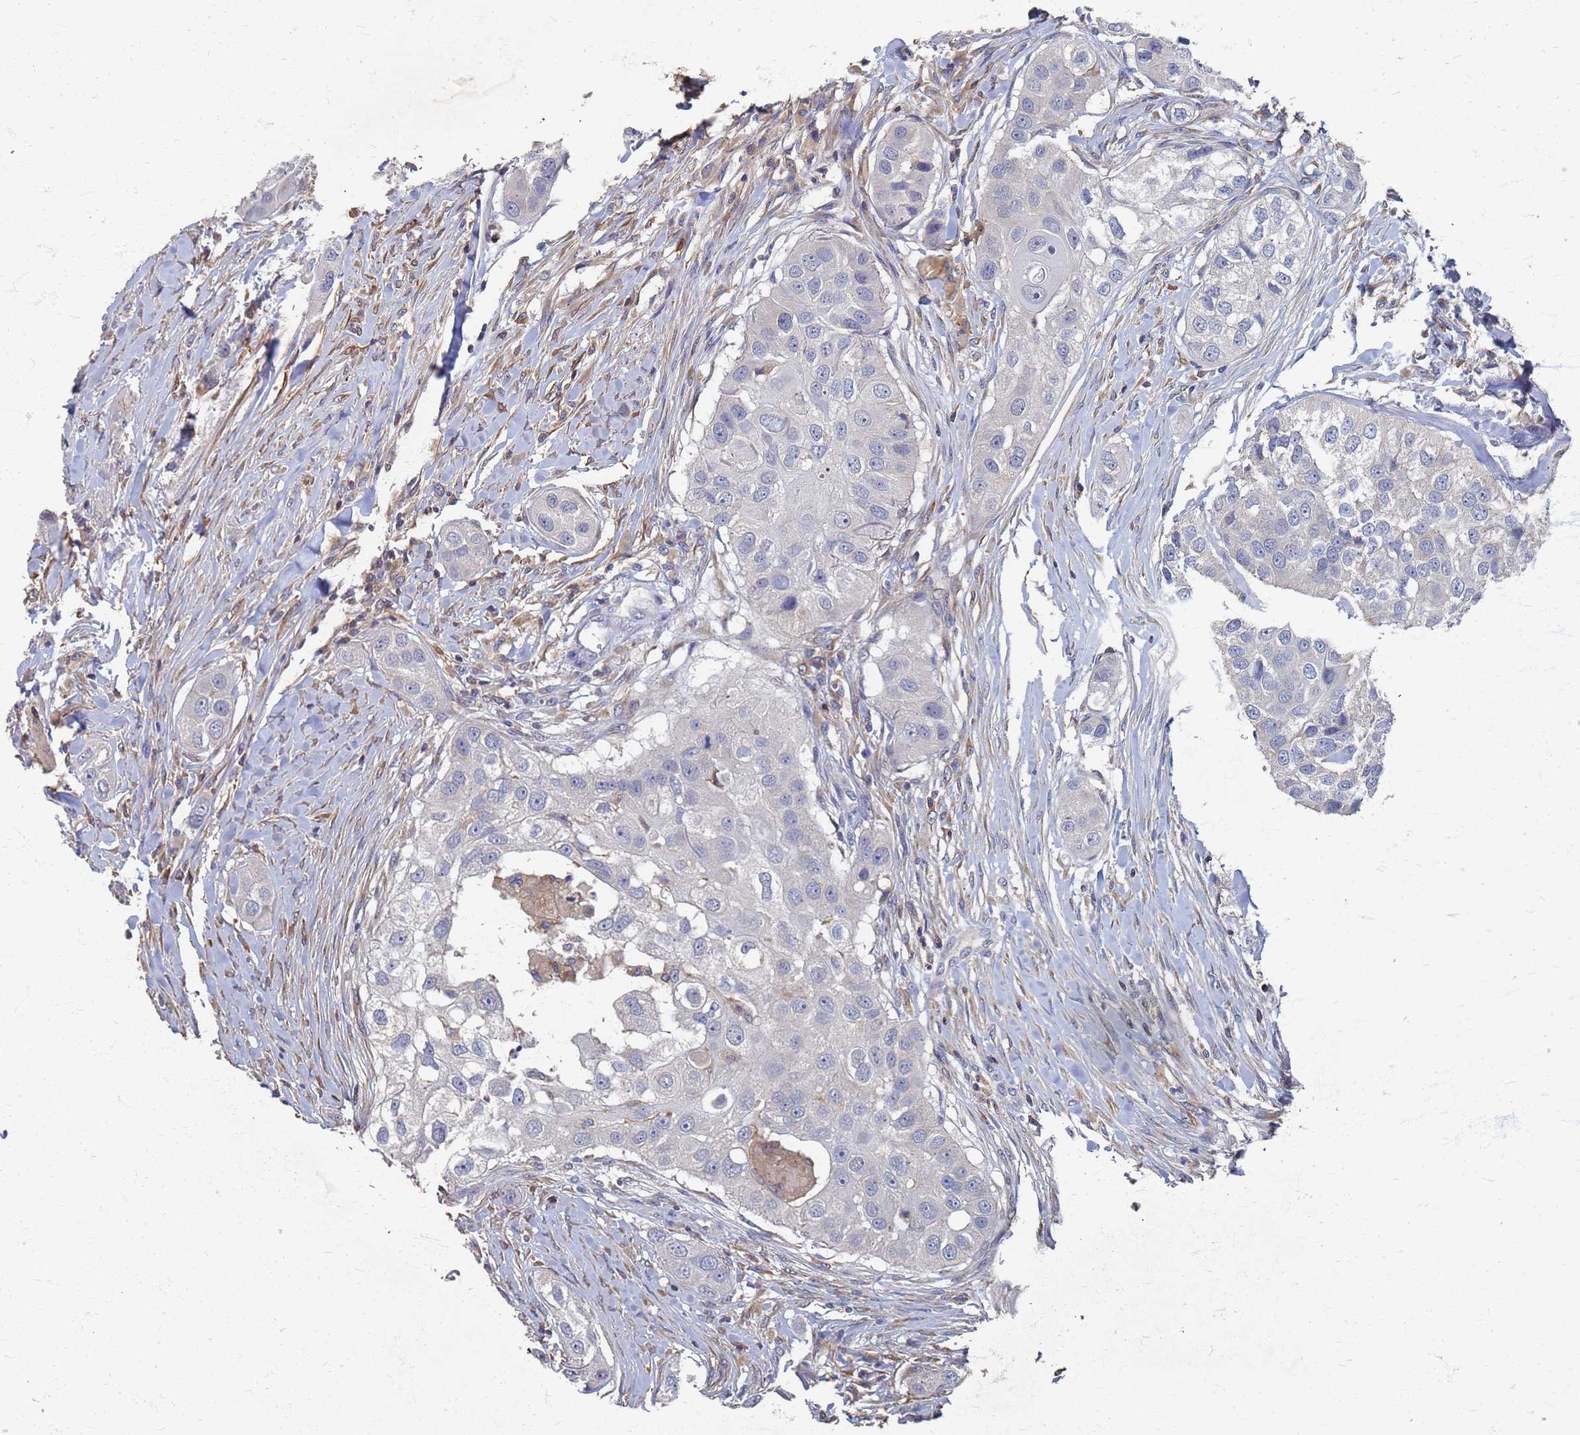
{"staining": {"intensity": "negative", "quantity": "none", "location": "none"}, "tissue": "head and neck cancer", "cell_type": "Tumor cells", "image_type": "cancer", "snomed": [{"axis": "morphology", "description": "Normal tissue, NOS"}, {"axis": "morphology", "description": "Squamous cell carcinoma, NOS"}, {"axis": "topography", "description": "Skeletal muscle"}, {"axis": "topography", "description": "Head-Neck"}], "caption": "Immunohistochemistry (IHC) of squamous cell carcinoma (head and neck) shows no expression in tumor cells. (Brightfield microscopy of DAB IHC at high magnification).", "gene": "KRCC1", "patient": {"sex": "male", "age": 51}}